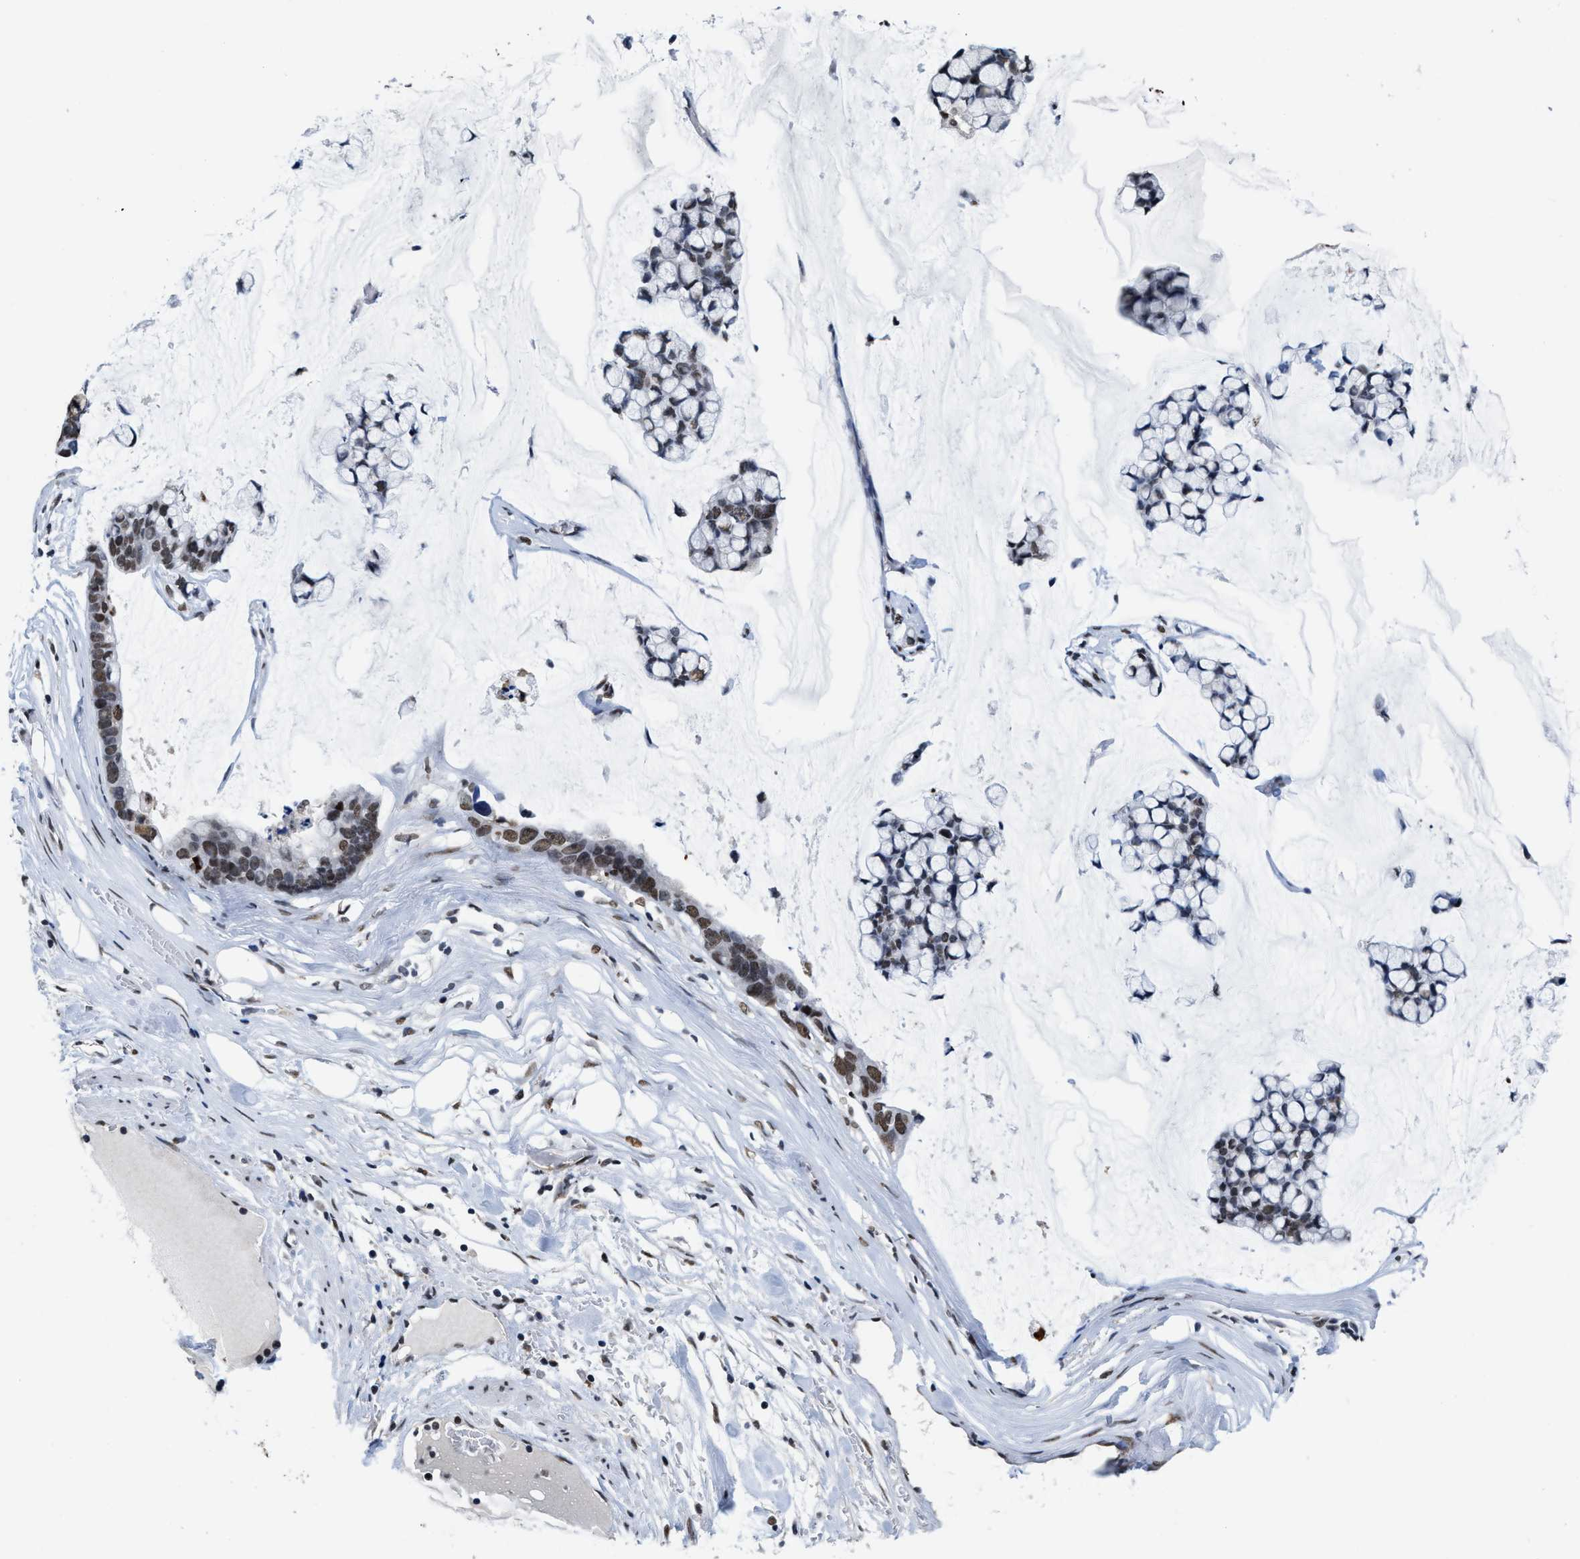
{"staining": {"intensity": "moderate", "quantity": "25%-75%", "location": "nuclear"}, "tissue": "stomach cancer", "cell_type": "Tumor cells", "image_type": "cancer", "snomed": [{"axis": "morphology", "description": "Adenocarcinoma, NOS"}, {"axis": "topography", "description": "Stomach, lower"}], "caption": "DAB (3,3'-diaminobenzidine) immunohistochemical staining of human stomach cancer displays moderate nuclear protein expression in about 25%-75% of tumor cells.", "gene": "SUPT16H", "patient": {"sex": "male", "age": 84}}